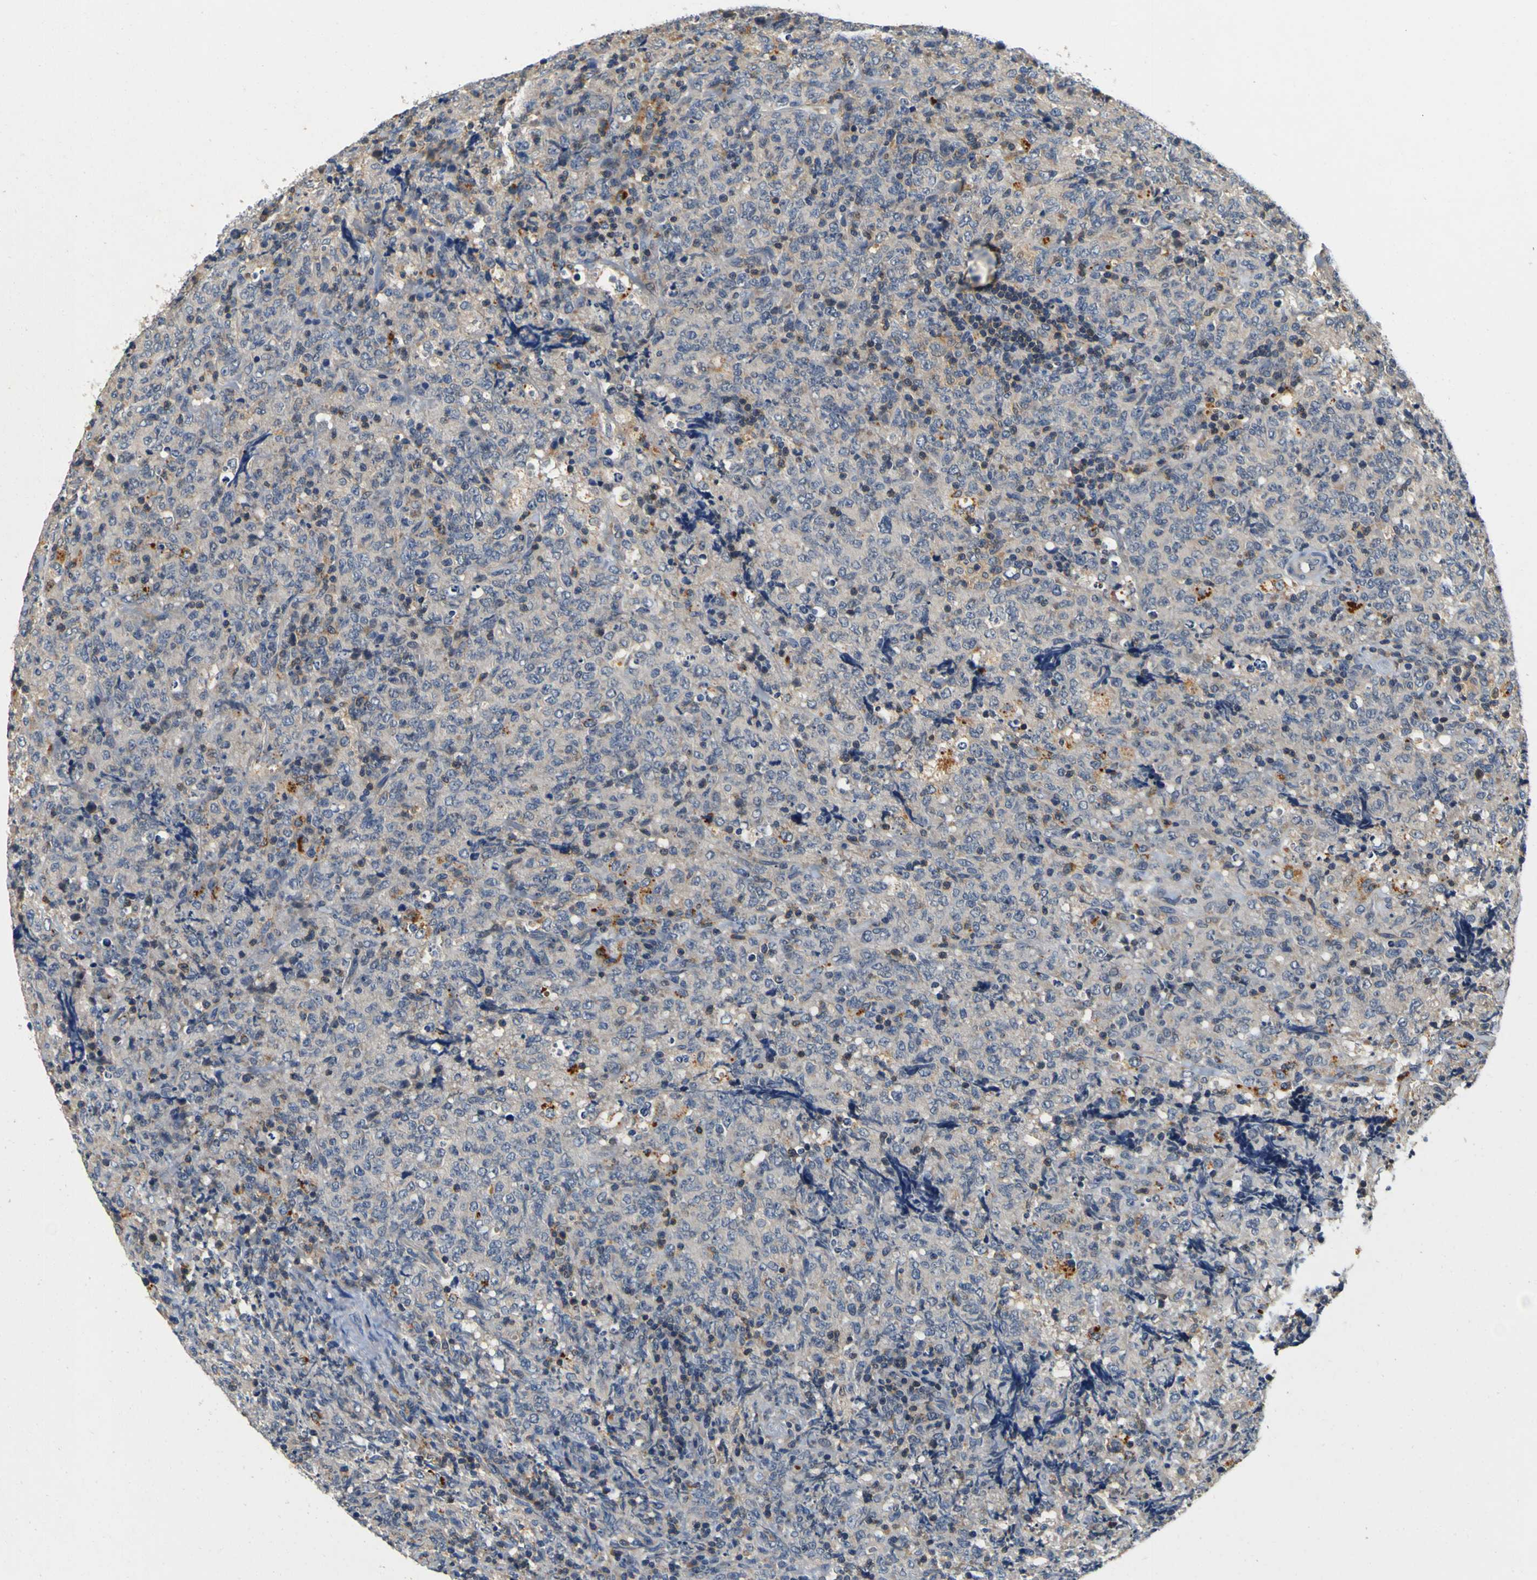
{"staining": {"intensity": "negative", "quantity": "none", "location": "none"}, "tissue": "lymphoma", "cell_type": "Tumor cells", "image_type": "cancer", "snomed": [{"axis": "morphology", "description": "Malignant lymphoma, non-Hodgkin's type, High grade"}, {"axis": "topography", "description": "Tonsil"}], "caption": "High magnification brightfield microscopy of malignant lymphoma, non-Hodgkin's type (high-grade) stained with DAB (brown) and counterstained with hematoxylin (blue): tumor cells show no significant staining.", "gene": "TNIK", "patient": {"sex": "female", "age": 36}}